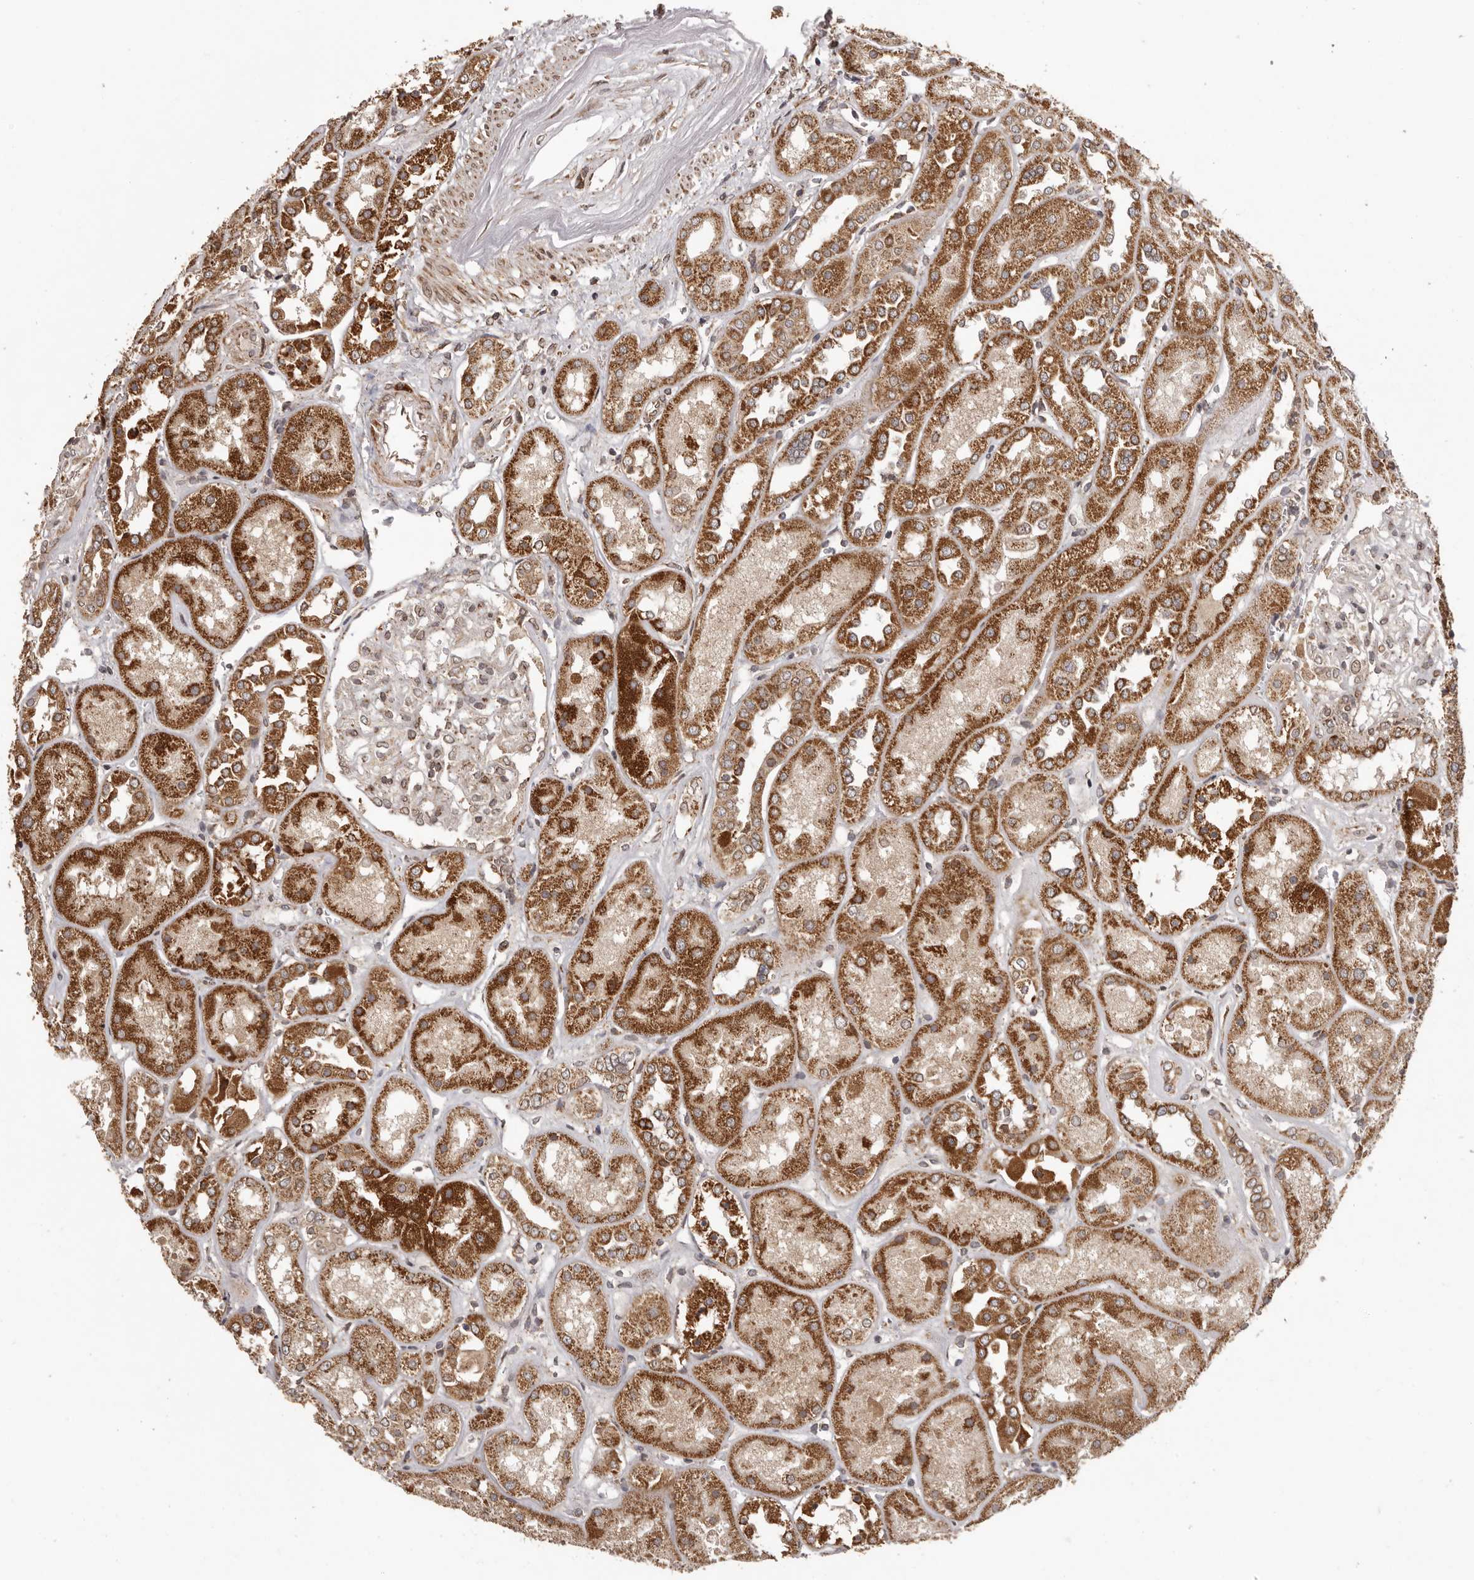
{"staining": {"intensity": "negative", "quantity": "none", "location": "none"}, "tissue": "kidney", "cell_type": "Cells in glomeruli", "image_type": "normal", "snomed": [{"axis": "morphology", "description": "Normal tissue, NOS"}, {"axis": "topography", "description": "Kidney"}], "caption": "DAB (3,3'-diaminobenzidine) immunohistochemical staining of benign kidney shows no significant expression in cells in glomeruli.", "gene": "CHRM2", "patient": {"sex": "male", "age": 70}}